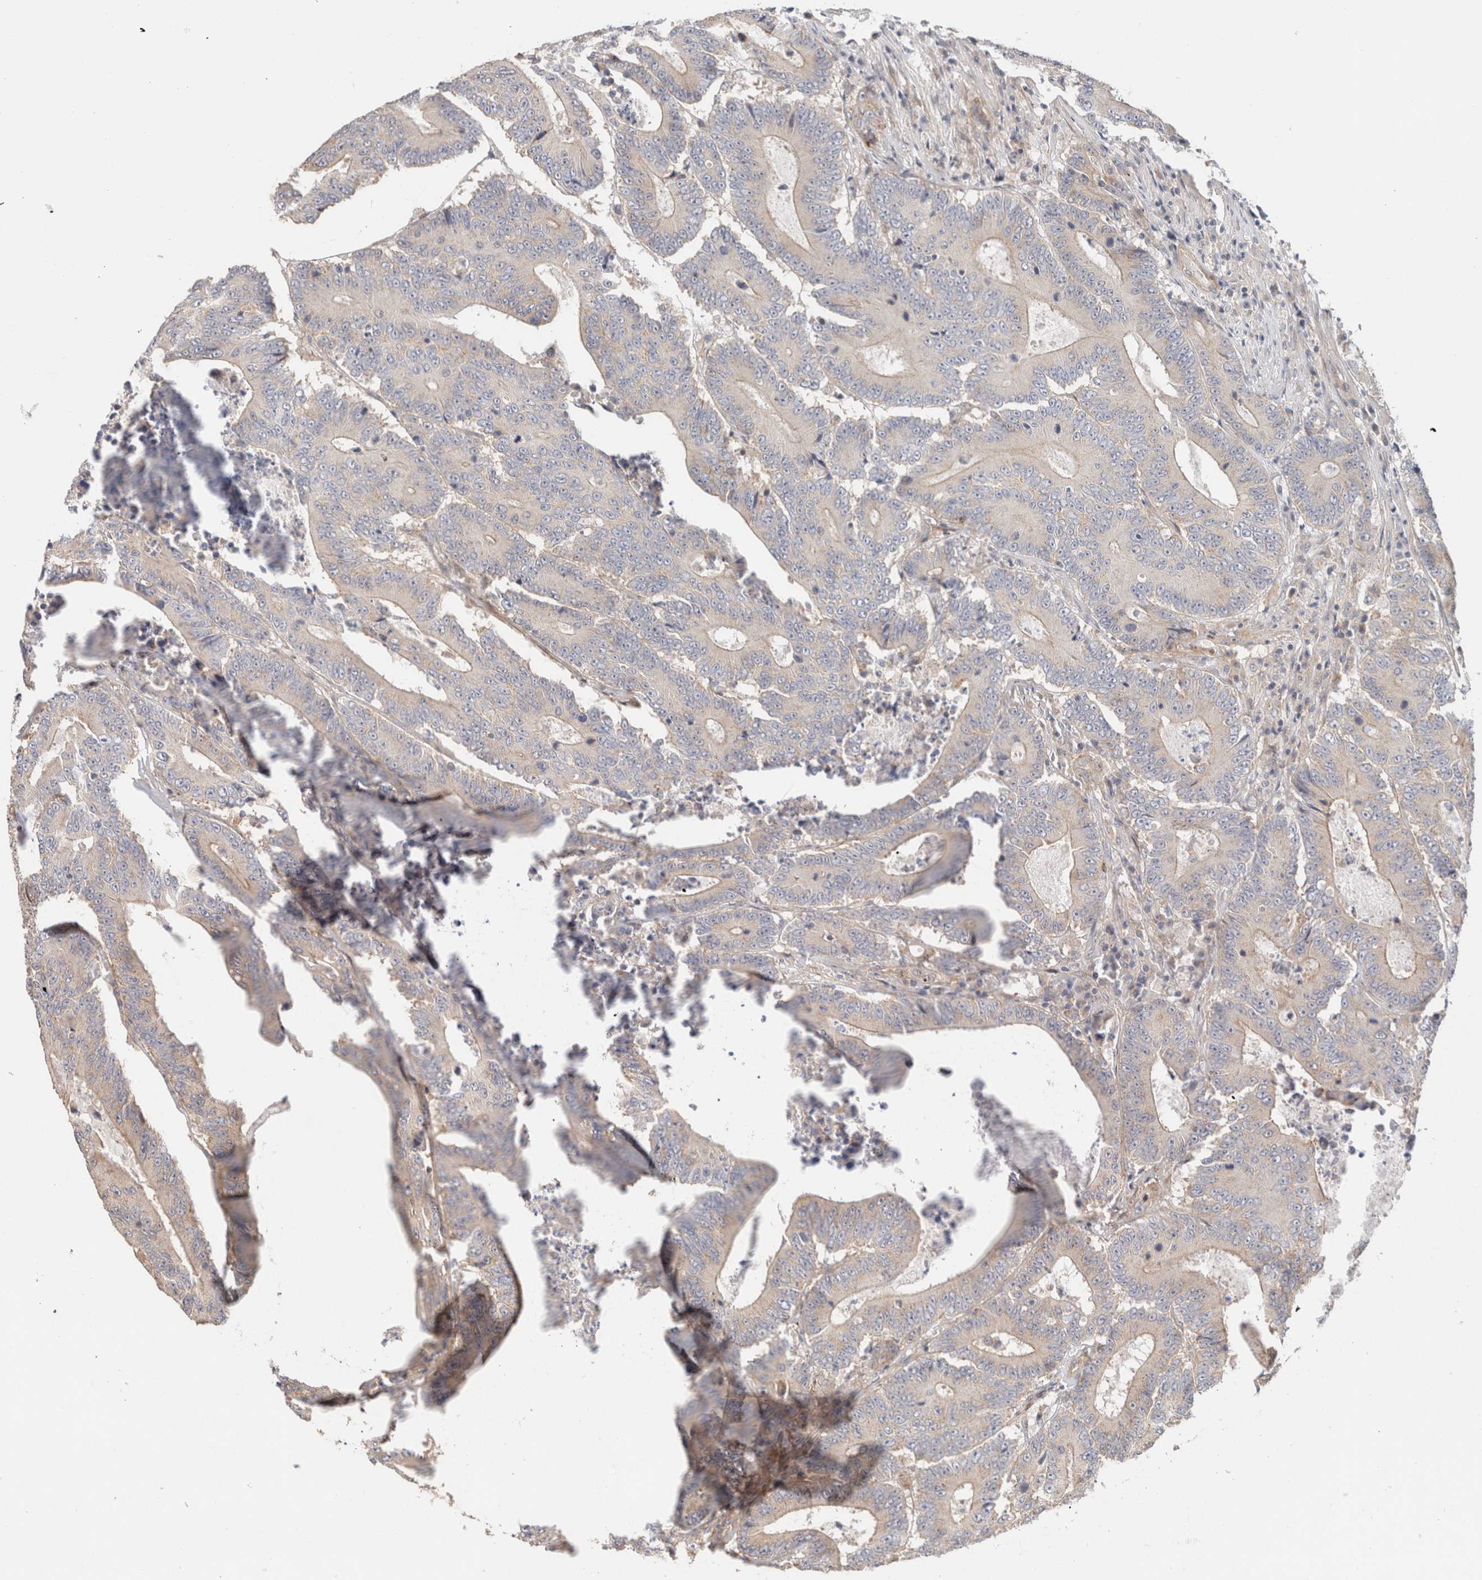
{"staining": {"intensity": "negative", "quantity": "none", "location": "none"}, "tissue": "colorectal cancer", "cell_type": "Tumor cells", "image_type": "cancer", "snomed": [{"axis": "morphology", "description": "Adenocarcinoma, NOS"}, {"axis": "topography", "description": "Colon"}], "caption": "Tumor cells are negative for brown protein staining in colorectal adenocarcinoma. (Brightfield microscopy of DAB immunohistochemistry (IHC) at high magnification).", "gene": "ID3", "patient": {"sex": "male", "age": 83}}